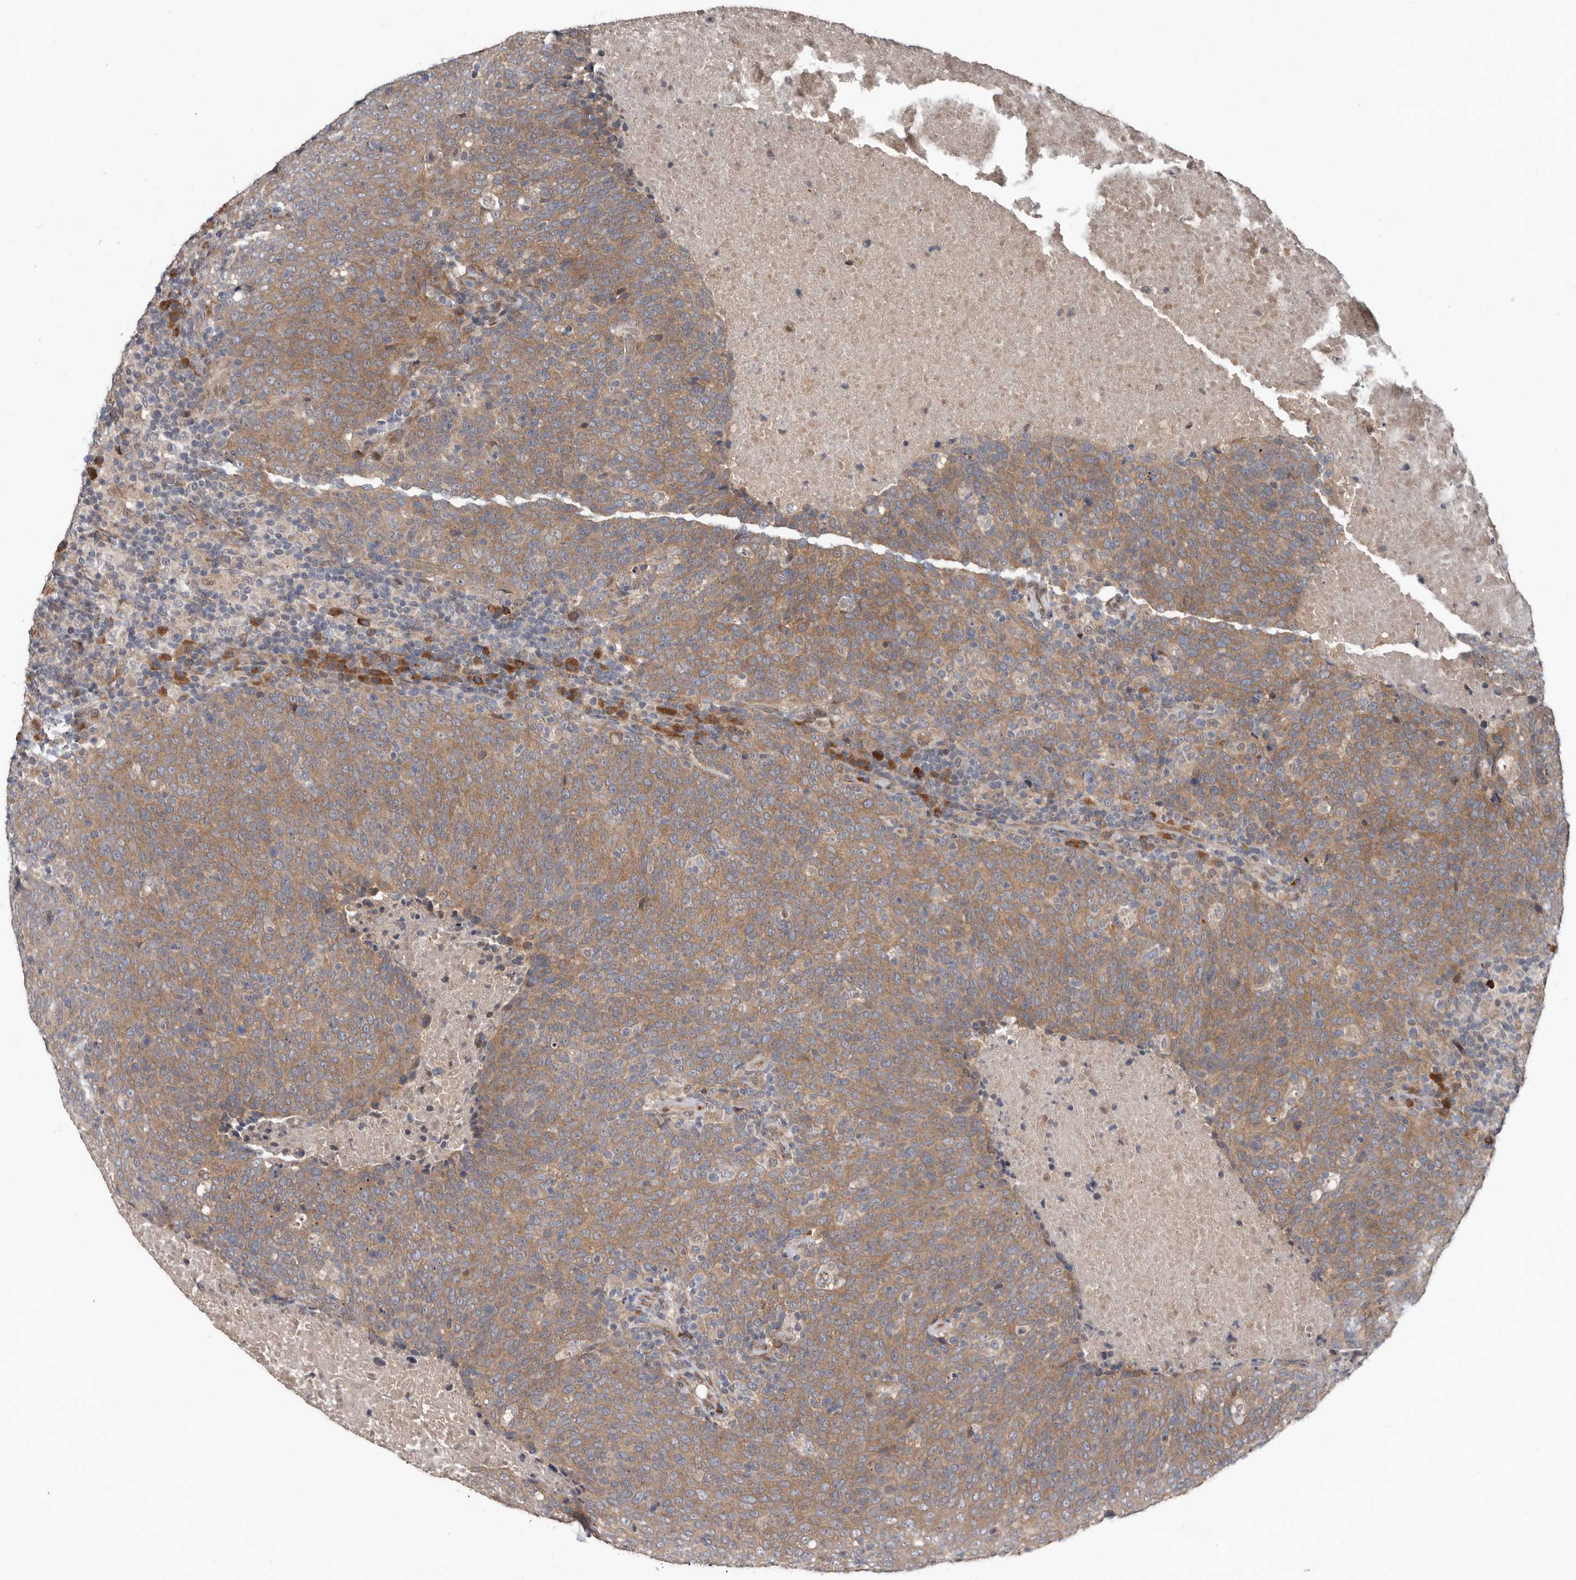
{"staining": {"intensity": "moderate", "quantity": ">75%", "location": "cytoplasmic/membranous"}, "tissue": "head and neck cancer", "cell_type": "Tumor cells", "image_type": "cancer", "snomed": [{"axis": "morphology", "description": "Squamous cell carcinoma, NOS"}, {"axis": "morphology", "description": "Squamous cell carcinoma, metastatic, NOS"}, {"axis": "topography", "description": "Lymph node"}, {"axis": "topography", "description": "Head-Neck"}], "caption": "Immunohistochemical staining of head and neck metastatic squamous cell carcinoma displays medium levels of moderate cytoplasmic/membranous expression in about >75% of tumor cells. Immunohistochemistry (ihc) stains the protein of interest in brown and the nuclei are stained blue.", "gene": "CHML", "patient": {"sex": "male", "age": 62}}